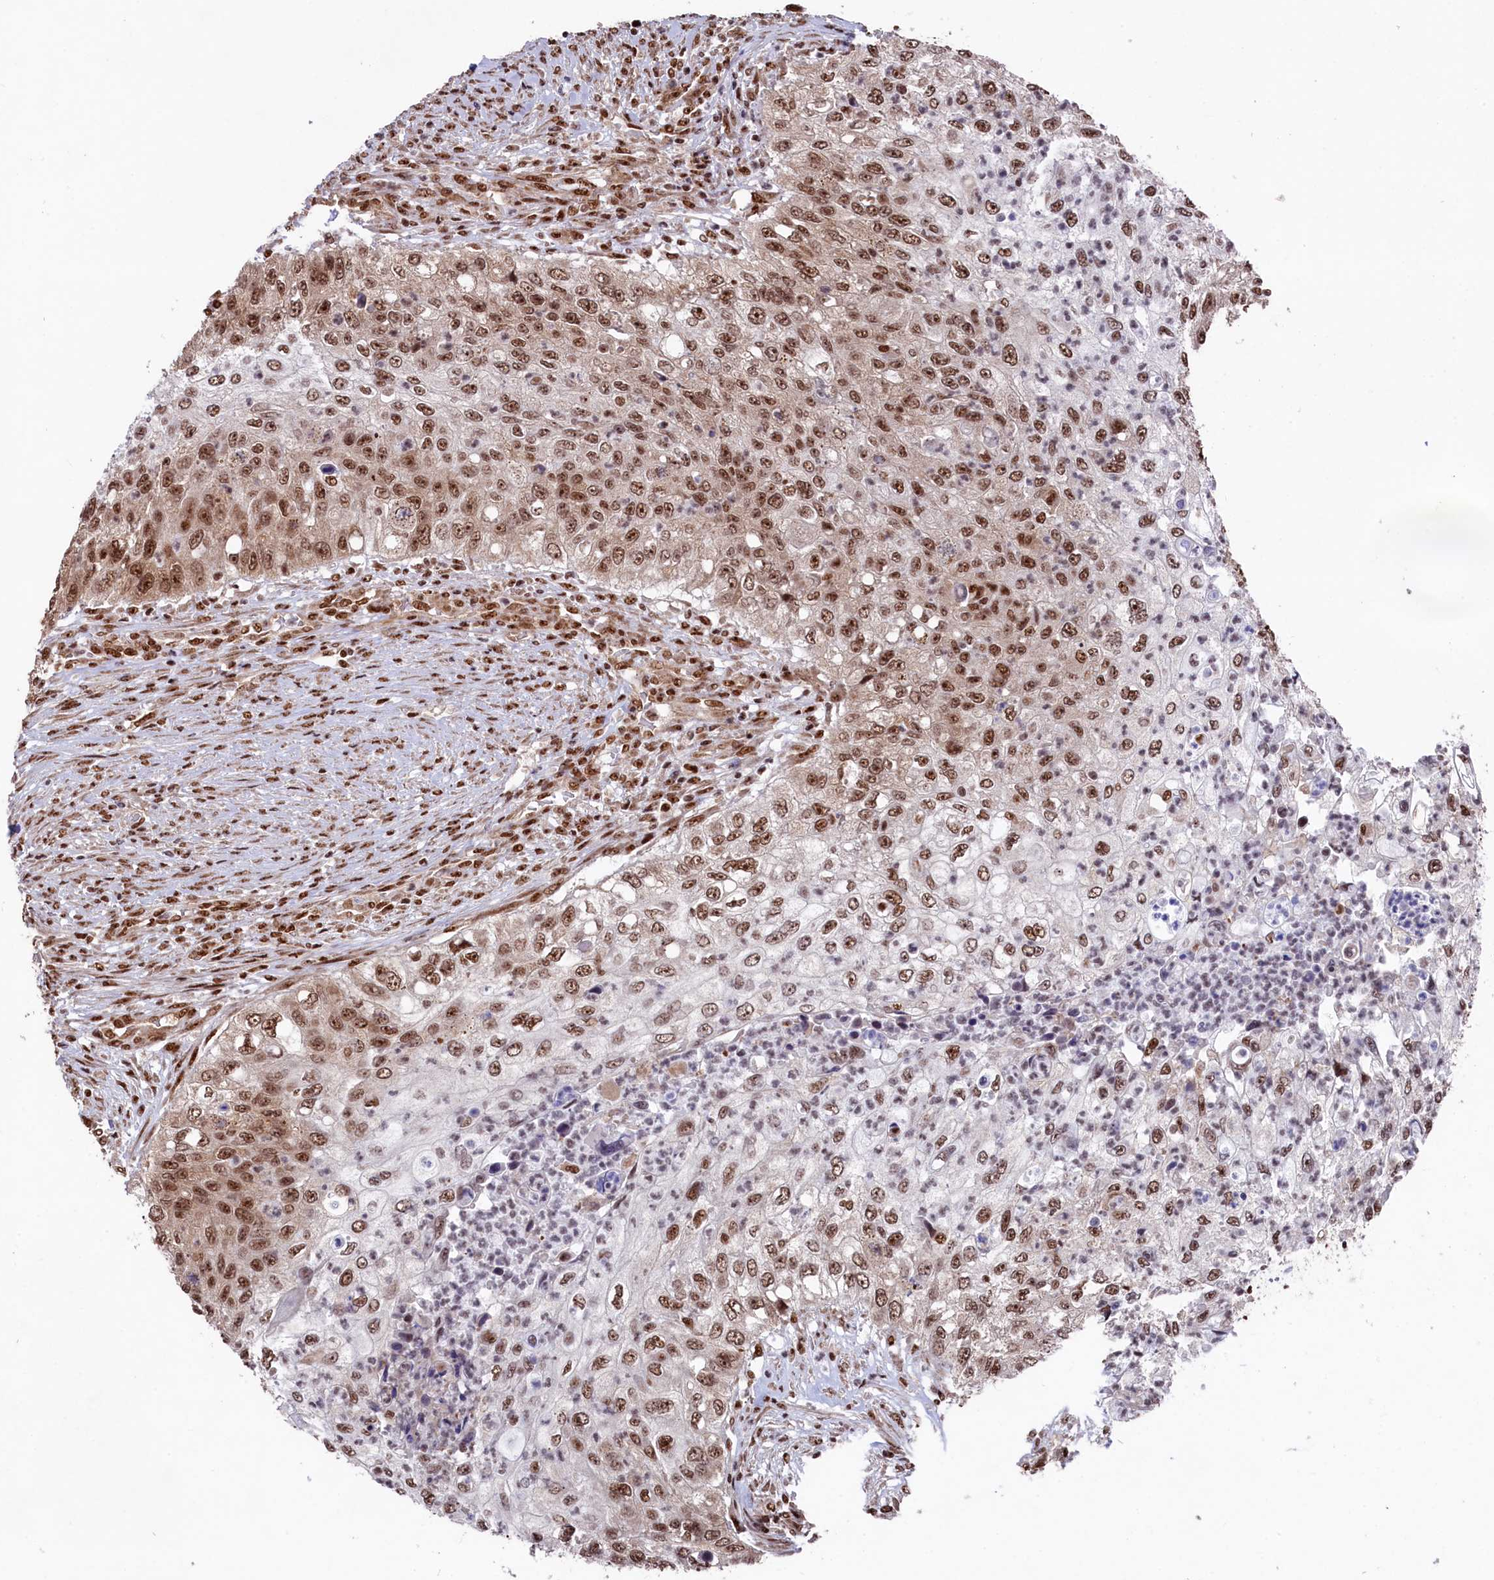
{"staining": {"intensity": "moderate", "quantity": ">75%", "location": "nuclear"}, "tissue": "urothelial cancer", "cell_type": "Tumor cells", "image_type": "cancer", "snomed": [{"axis": "morphology", "description": "Urothelial carcinoma, High grade"}, {"axis": "topography", "description": "Urinary bladder"}], "caption": "The image shows staining of urothelial cancer, revealing moderate nuclear protein staining (brown color) within tumor cells. The staining is performed using DAB brown chromogen to label protein expression. The nuclei are counter-stained blue using hematoxylin.", "gene": "PRPF31", "patient": {"sex": "female", "age": 60}}